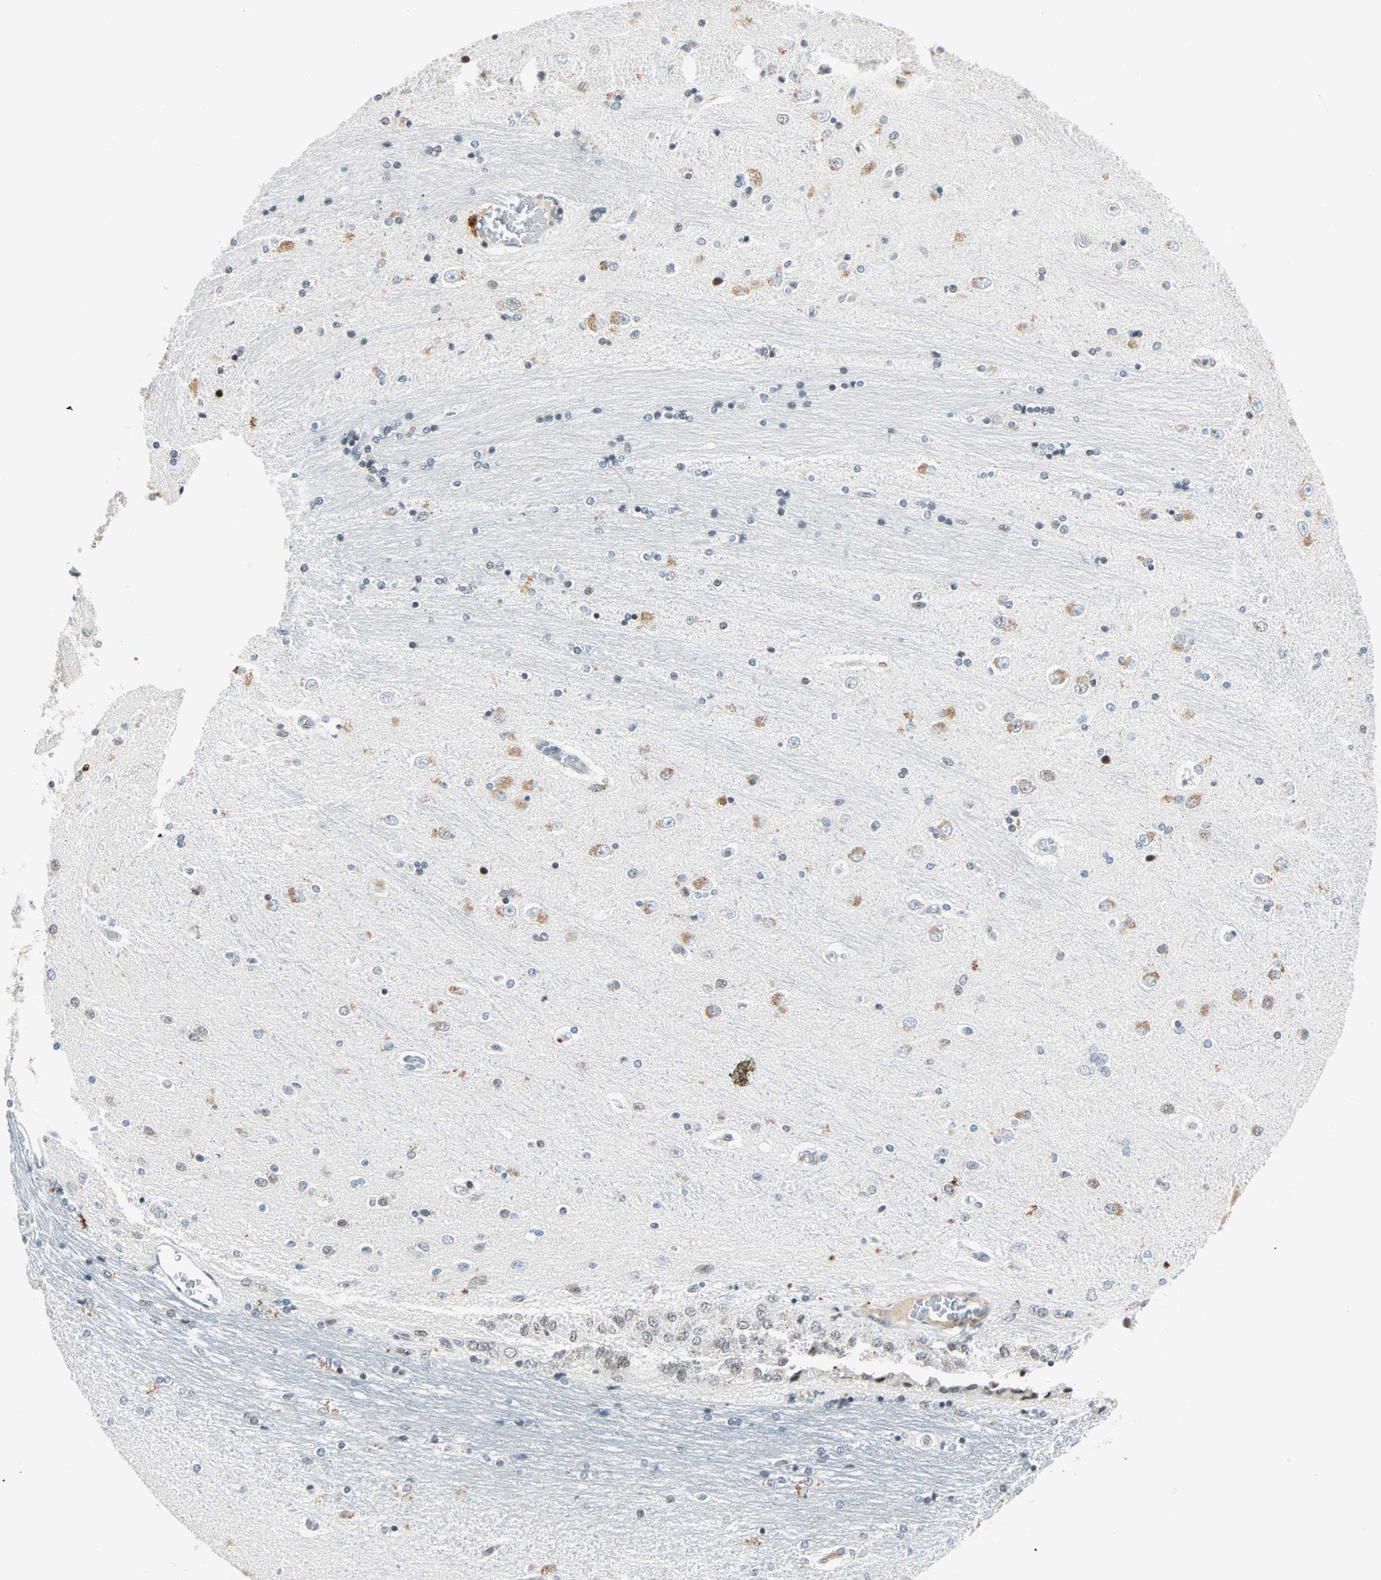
{"staining": {"intensity": "weak", "quantity": "<25%", "location": "nuclear"}, "tissue": "hippocampus", "cell_type": "Glial cells", "image_type": "normal", "snomed": [{"axis": "morphology", "description": "Normal tissue, NOS"}, {"axis": "topography", "description": "Hippocampus"}], "caption": "Immunohistochemistry (IHC) of normal hippocampus displays no positivity in glial cells. (Brightfield microscopy of DAB (3,3'-diaminobenzidine) immunohistochemistry (IHC) at high magnification).", "gene": "SIN3A", "patient": {"sex": "female", "age": 54}}